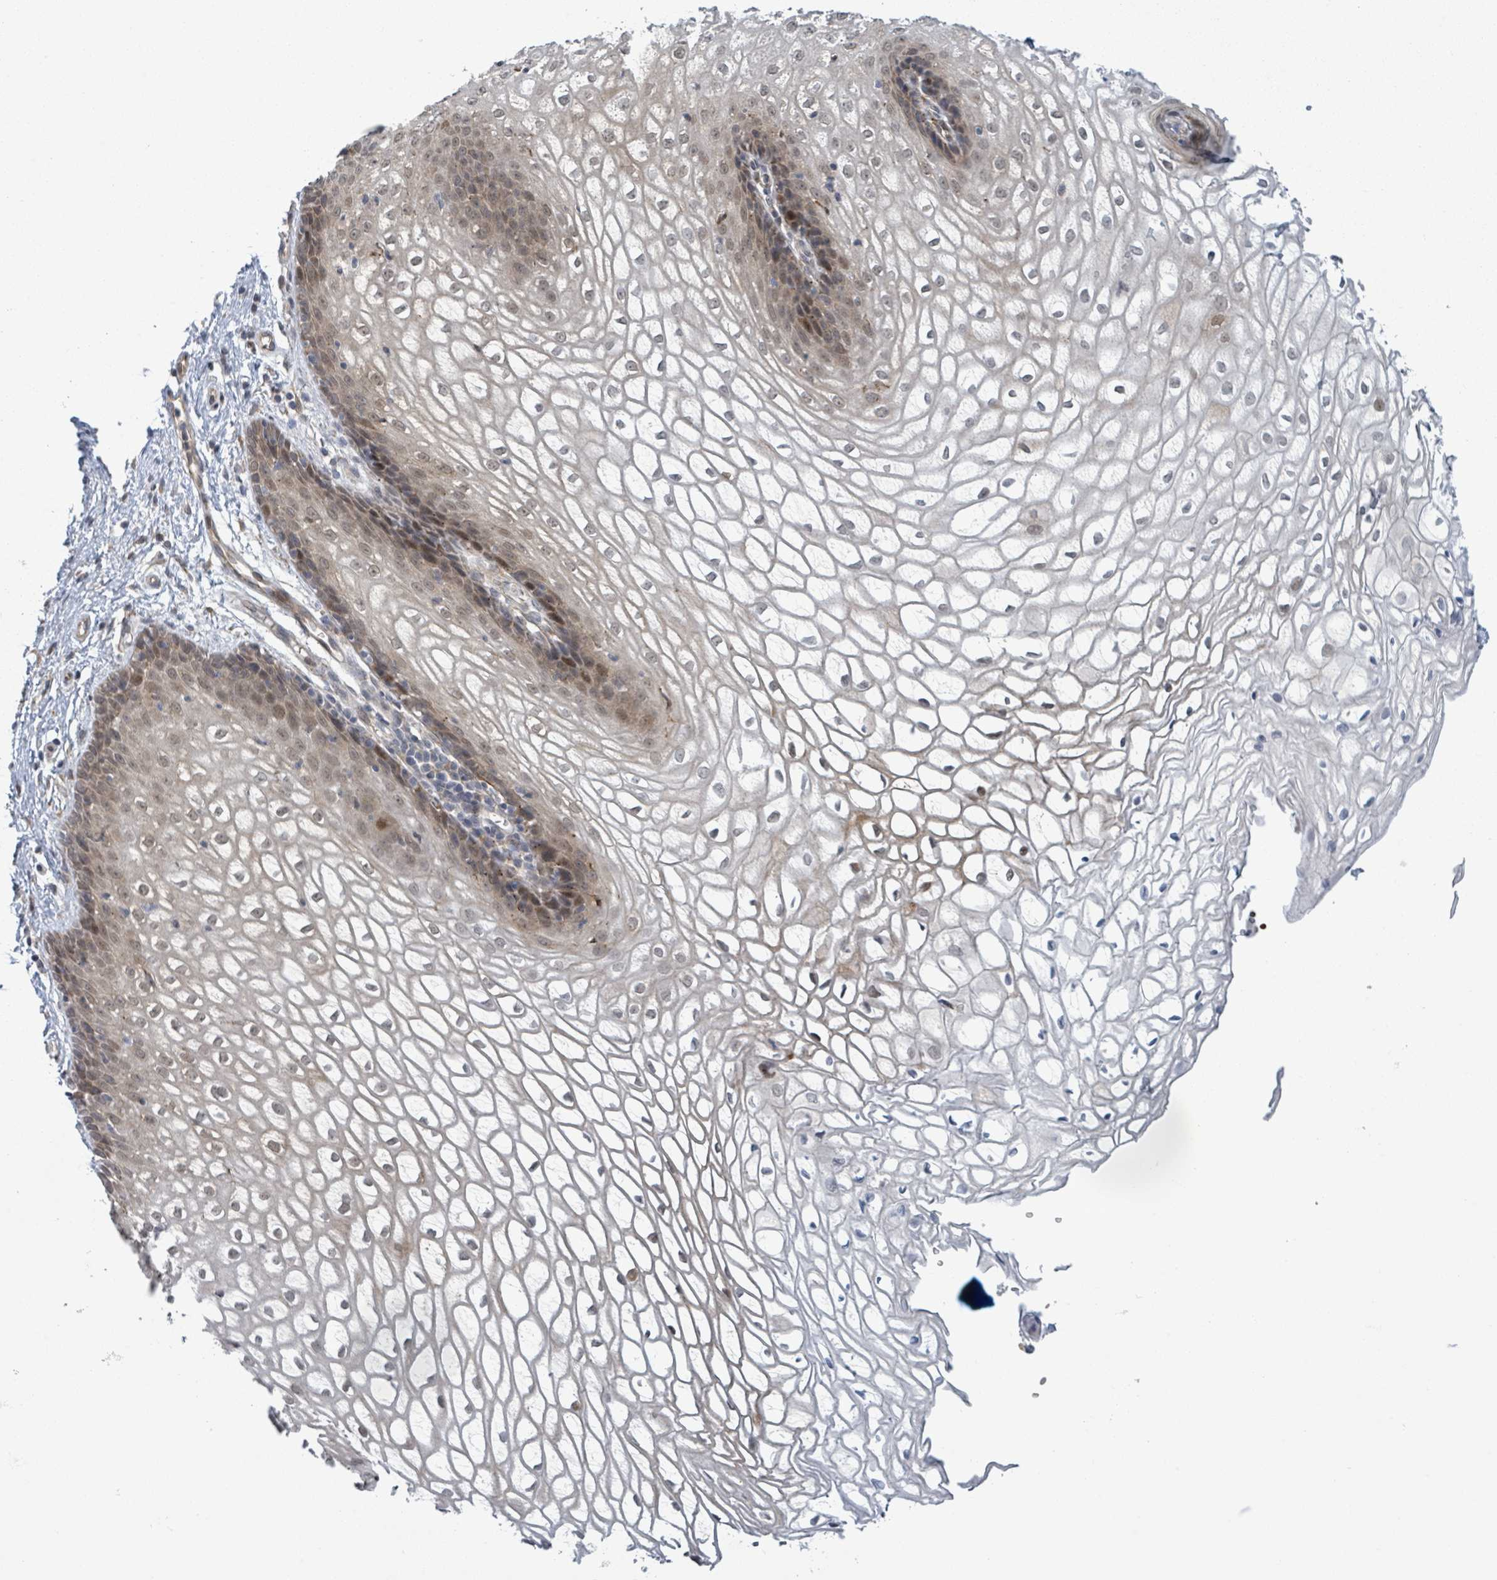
{"staining": {"intensity": "moderate", "quantity": "25%-75%", "location": "cytoplasmic/membranous,nuclear"}, "tissue": "vagina", "cell_type": "Squamous epithelial cells", "image_type": "normal", "snomed": [{"axis": "morphology", "description": "Normal tissue, NOS"}, {"axis": "topography", "description": "Vagina"}], "caption": "Vagina stained with IHC displays moderate cytoplasmic/membranous,nuclear positivity in about 25%-75% of squamous epithelial cells.", "gene": "SHROOM2", "patient": {"sex": "female", "age": 34}}